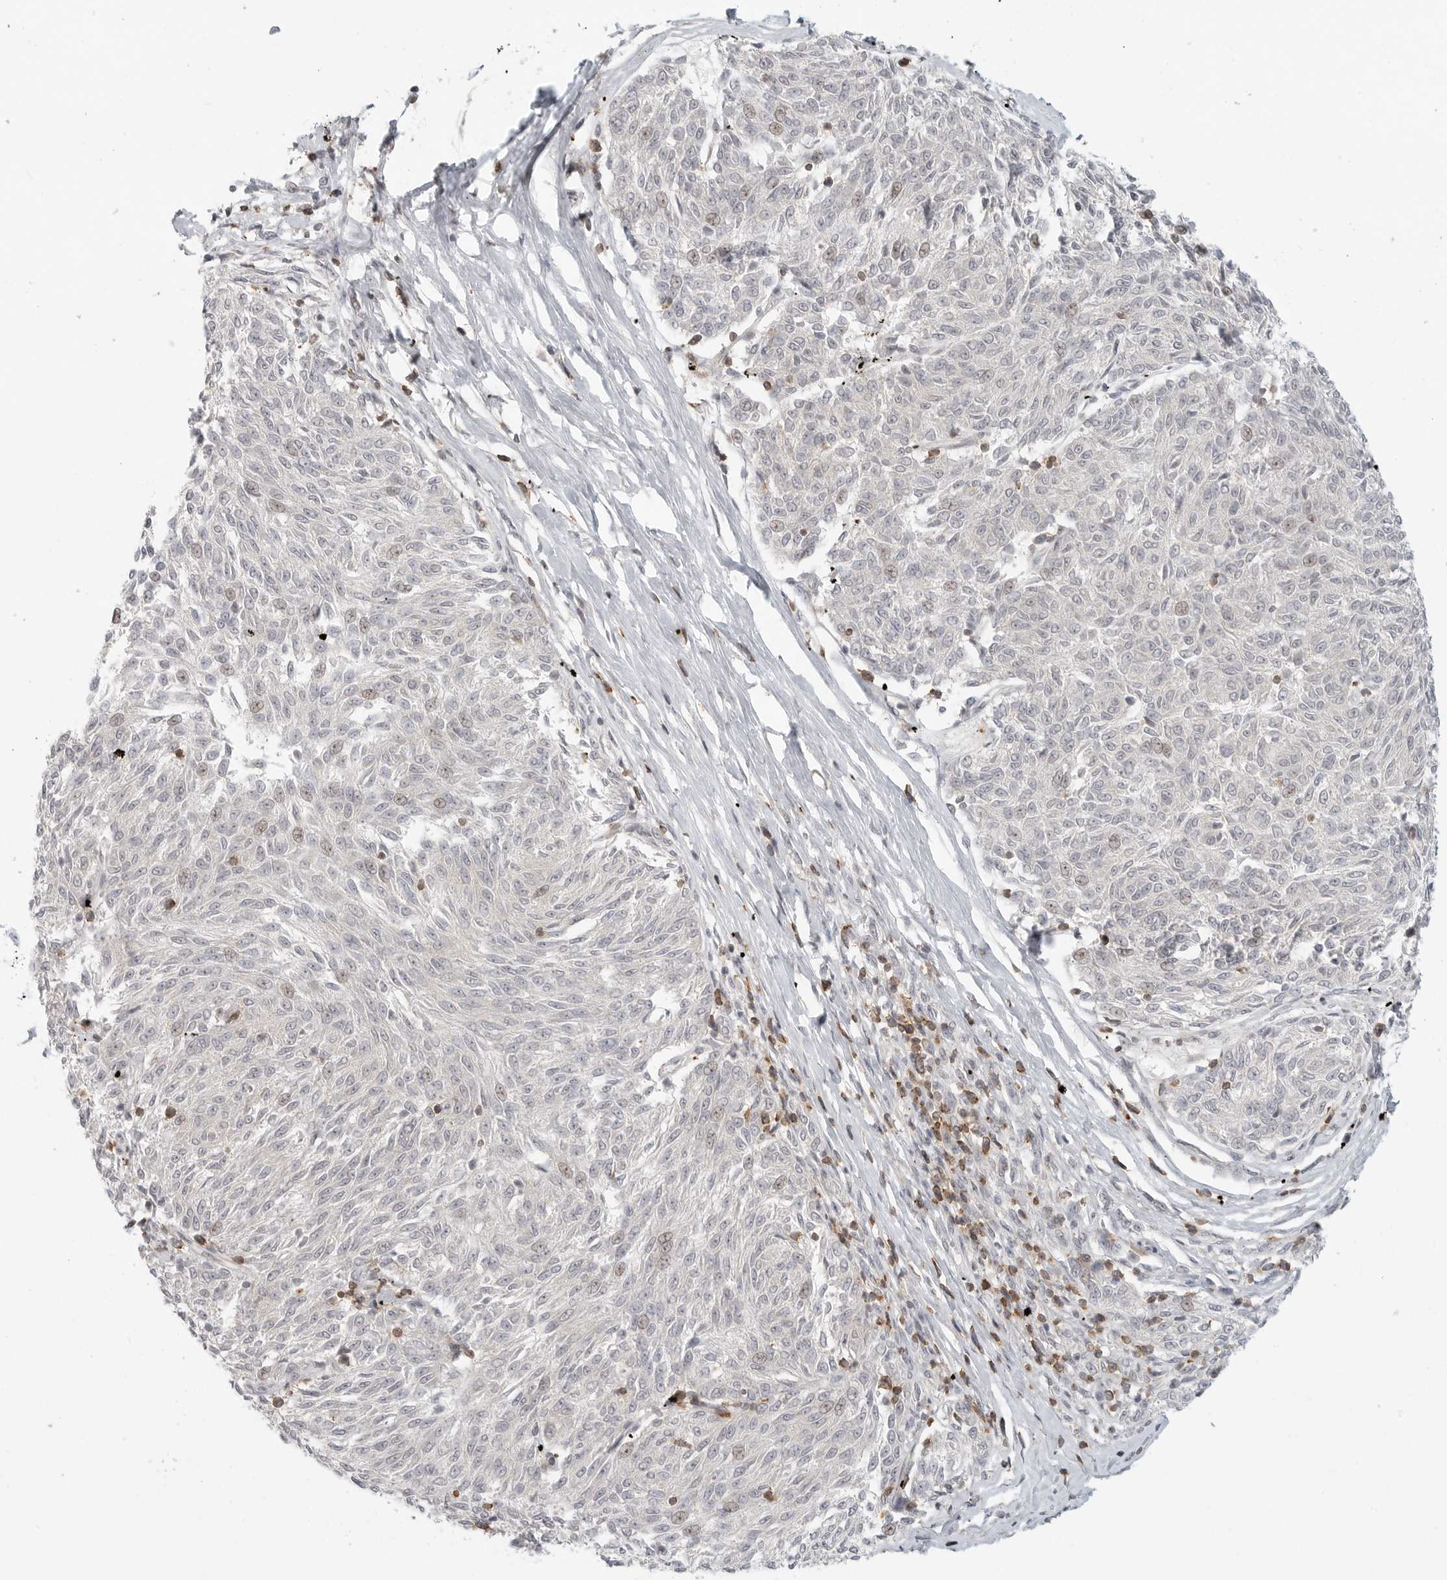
{"staining": {"intensity": "negative", "quantity": "none", "location": "none"}, "tissue": "melanoma", "cell_type": "Tumor cells", "image_type": "cancer", "snomed": [{"axis": "morphology", "description": "Malignant melanoma, NOS"}, {"axis": "topography", "description": "Skin"}], "caption": "The histopathology image shows no significant staining in tumor cells of malignant melanoma. Nuclei are stained in blue.", "gene": "SH3KBP1", "patient": {"sex": "female", "age": 72}}